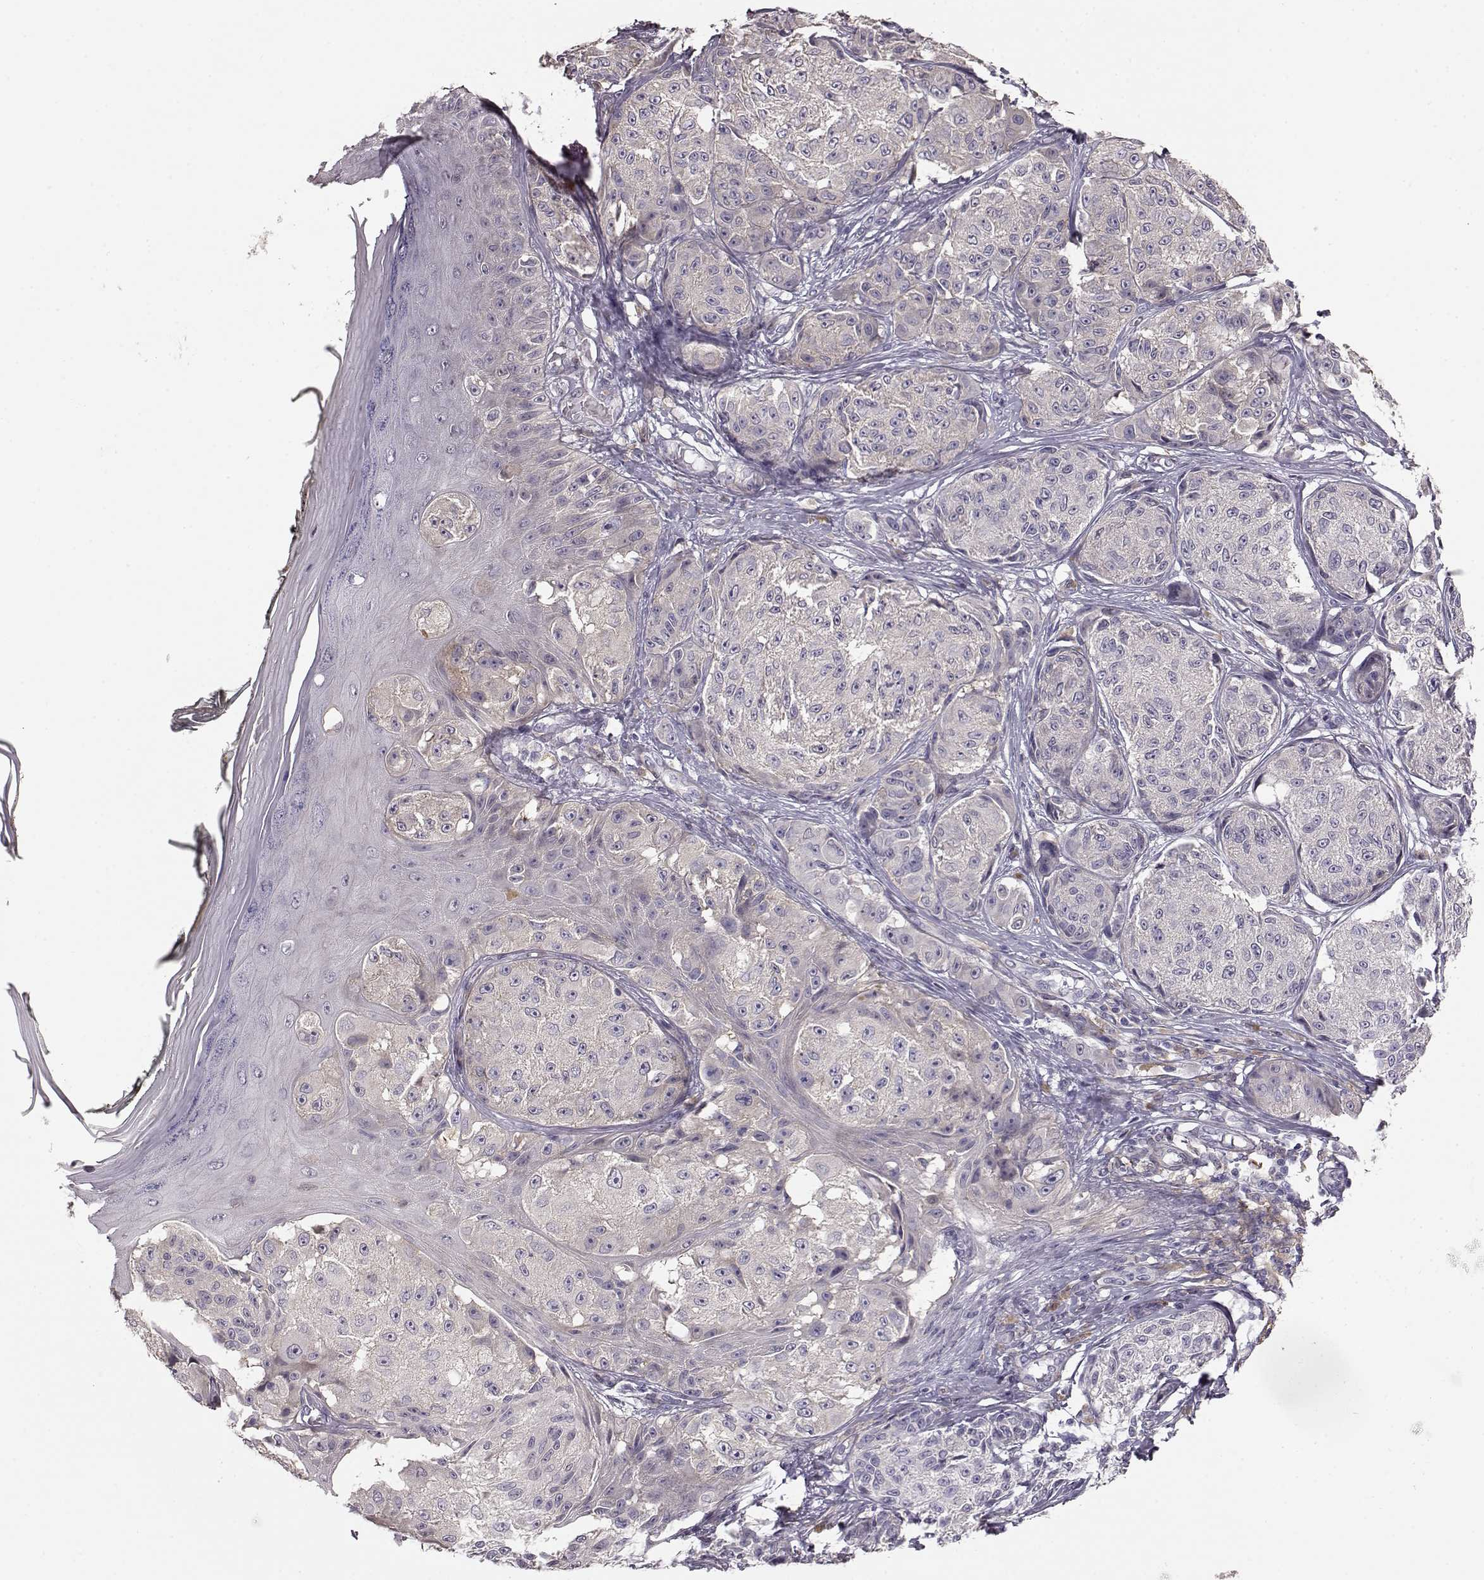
{"staining": {"intensity": "negative", "quantity": "none", "location": "none"}, "tissue": "melanoma", "cell_type": "Tumor cells", "image_type": "cancer", "snomed": [{"axis": "morphology", "description": "Malignant melanoma, NOS"}, {"axis": "topography", "description": "Skin"}], "caption": "An image of melanoma stained for a protein reveals no brown staining in tumor cells. The staining is performed using DAB (3,3'-diaminobenzidine) brown chromogen with nuclei counter-stained in using hematoxylin.", "gene": "GPR50", "patient": {"sex": "male", "age": 61}}